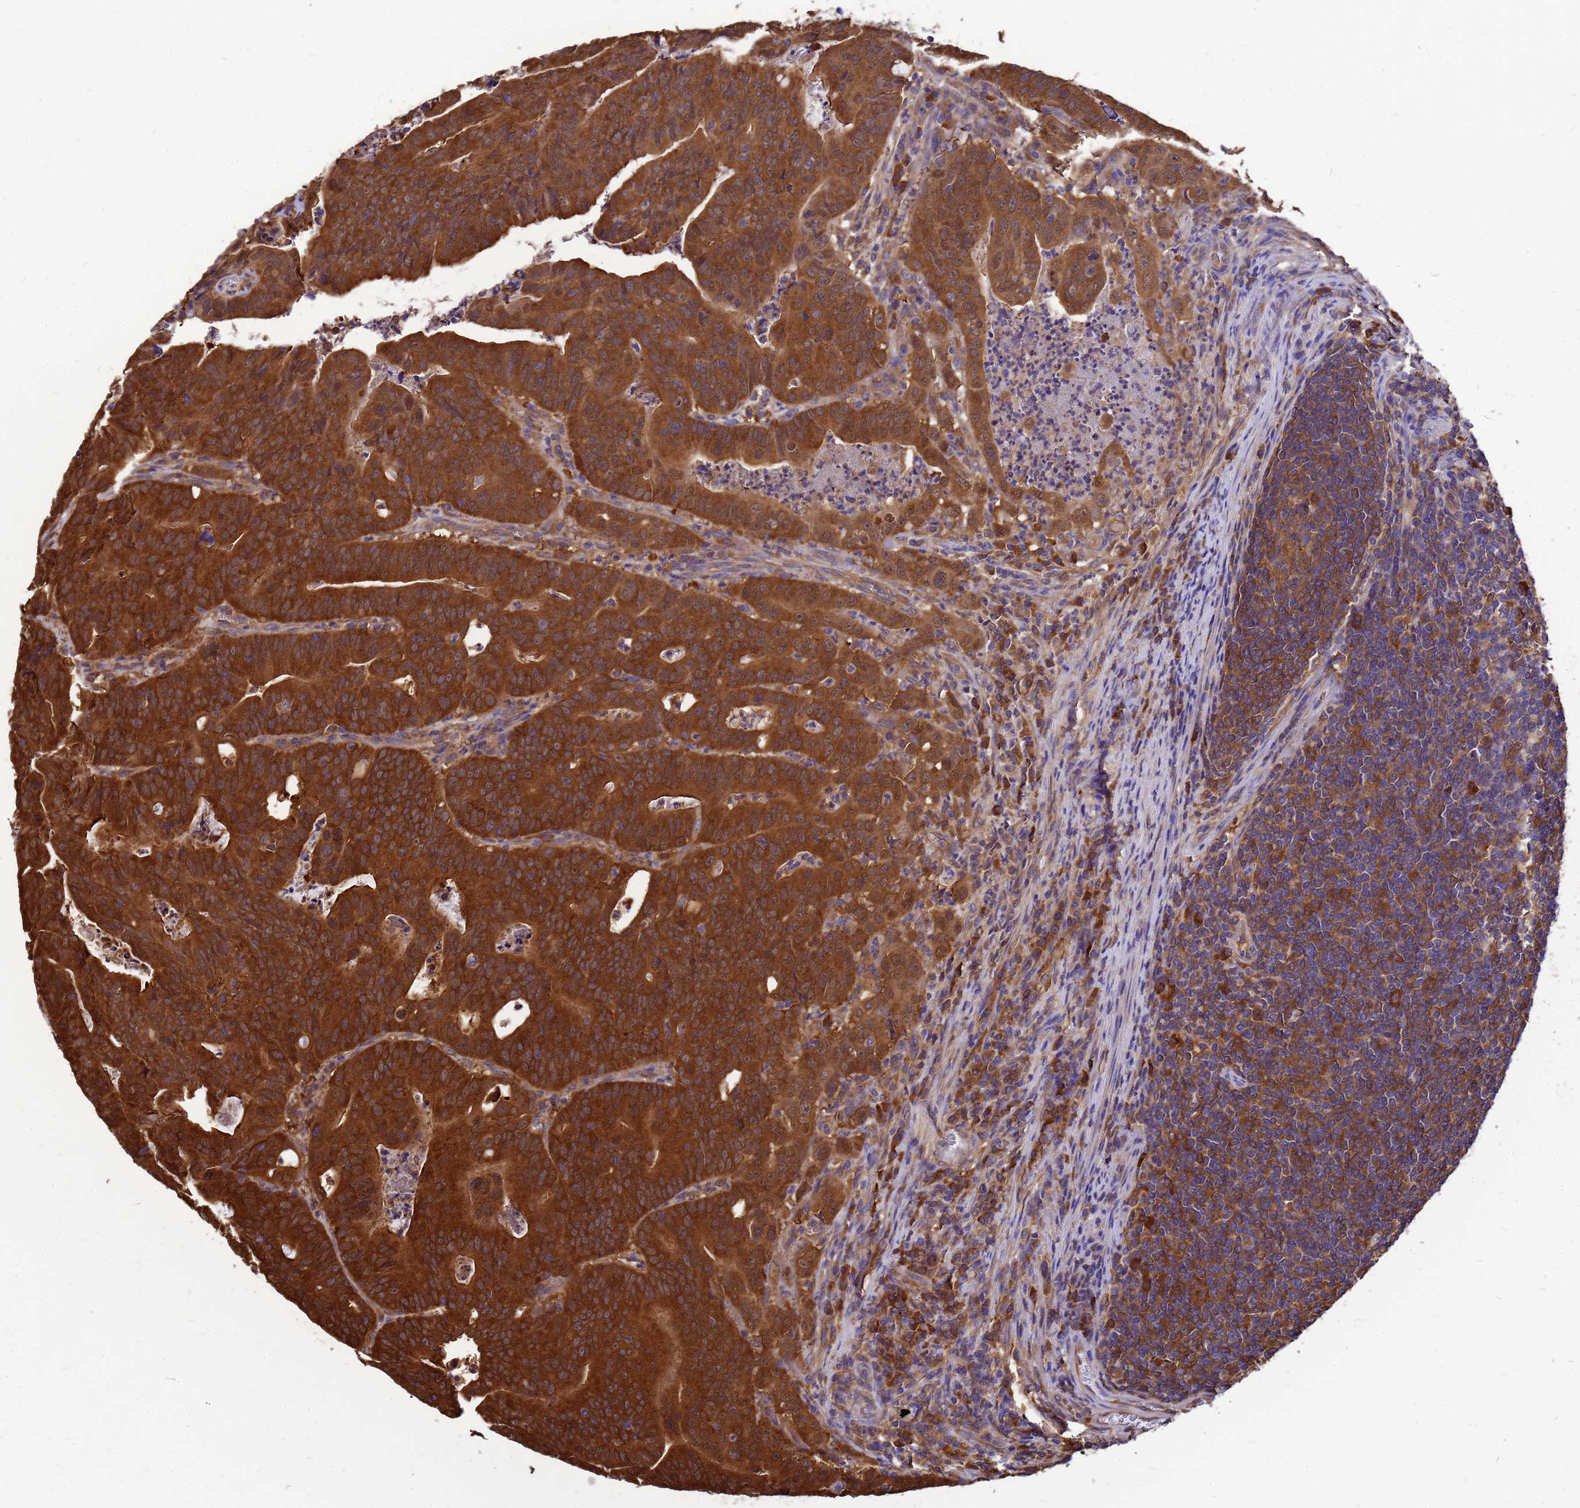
{"staining": {"intensity": "strong", "quantity": ">75%", "location": "cytoplasmic/membranous"}, "tissue": "colorectal cancer", "cell_type": "Tumor cells", "image_type": "cancer", "snomed": [{"axis": "morphology", "description": "Adenocarcinoma, NOS"}, {"axis": "topography", "description": "Rectum"}], "caption": "Protein staining of colorectal cancer (adenocarcinoma) tissue exhibits strong cytoplasmic/membranous positivity in approximately >75% of tumor cells.", "gene": "GID4", "patient": {"sex": "male", "age": 69}}